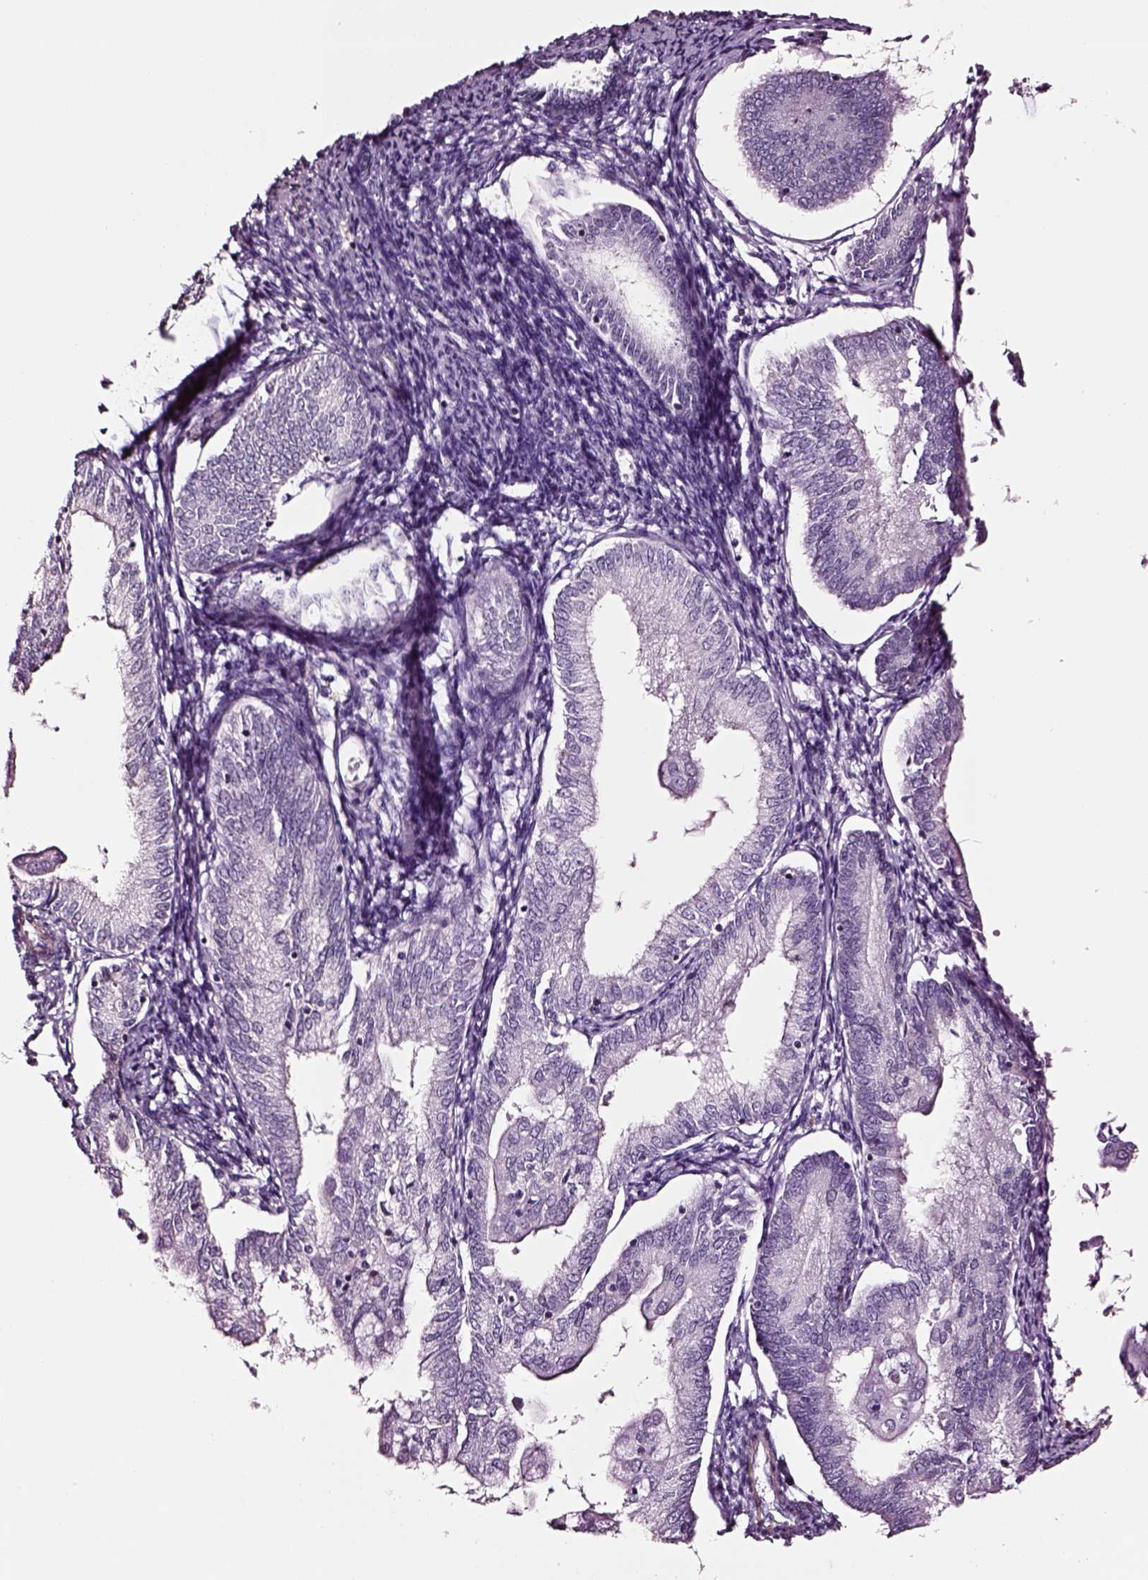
{"staining": {"intensity": "negative", "quantity": "none", "location": "none"}, "tissue": "endometrial cancer", "cell_type": "Tumor cells", "image_type": "cancer", "snomed": [{"axis": "morphology", "description": "Adenocarcinoma, NOS"}, {"axis": "topography", "description": "Endometrium"}], "caption": "IHC of endometrial adenocarcinoma shows no staining in tumor cells.", "gene": "SOX10", "patient": {"sex": "female", "age": 55}}